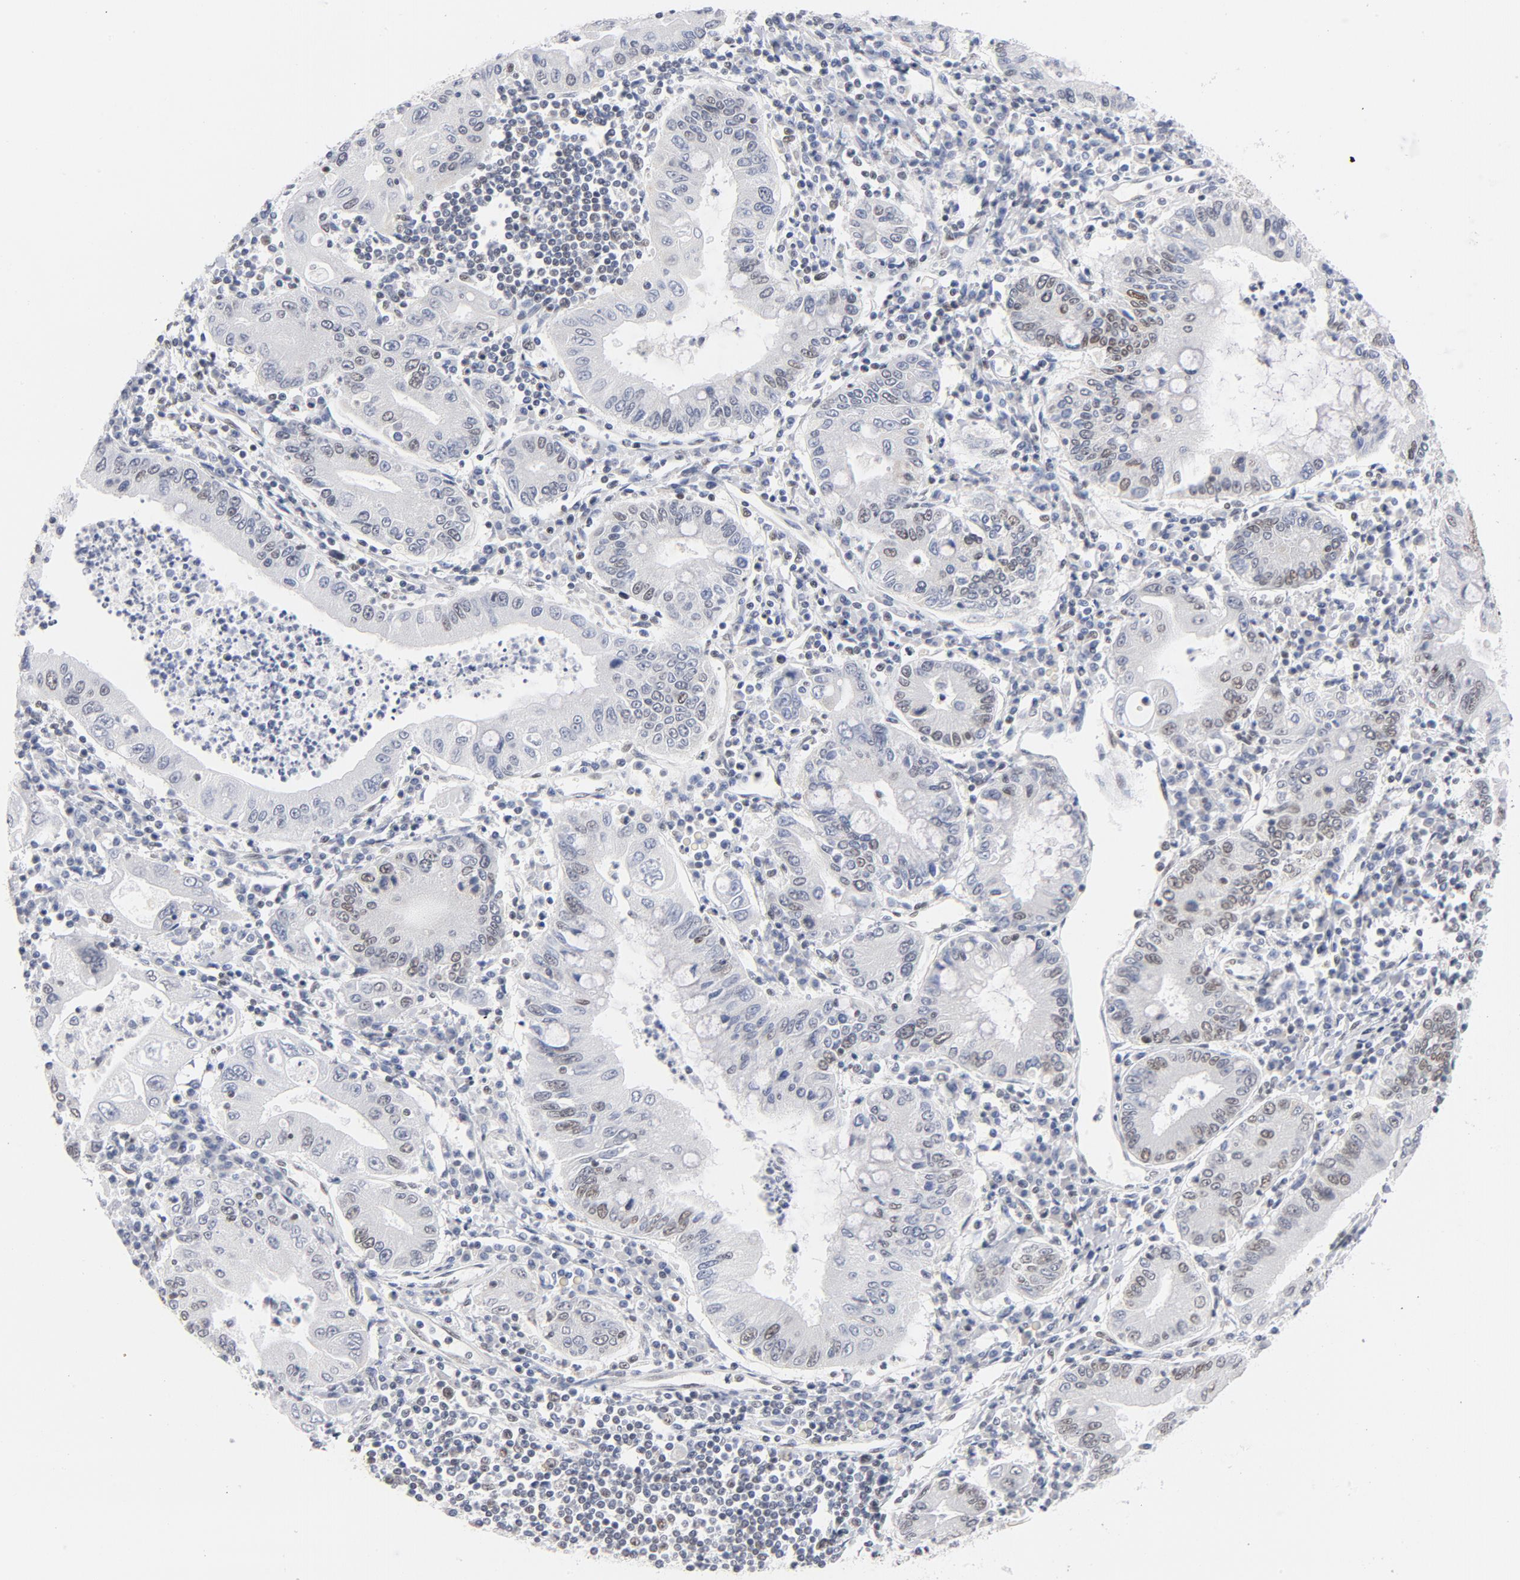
{"staining": {"intensity": "moderate", "quantity": "25%-75%", "location": "nuclear"}, "tissue": "stomach cancer", "cell_type": "Tumor cells", "image_type": "cancer", "snomed": [{"axis": "morphology", "description": "Normal tissue, NOS"}, {"axis": "morphology", "description": "Adenocarcinoma, NOS"}, {"axis": "topography", "description": "Esophagus"}, {"axis": "topography", "description": "Stomach, upper"}, {"axis": "topography", "description": "Peripheral nerve tissue"}], "caption": "Immunohistochemistry (IHC) (DAB) staining of stomach cancer exhibits moderate nuclear protein expression in about 25%-75% of tumor cells.", "gene": "BAP1", "patient": {"sex": "male", "age": 62}}